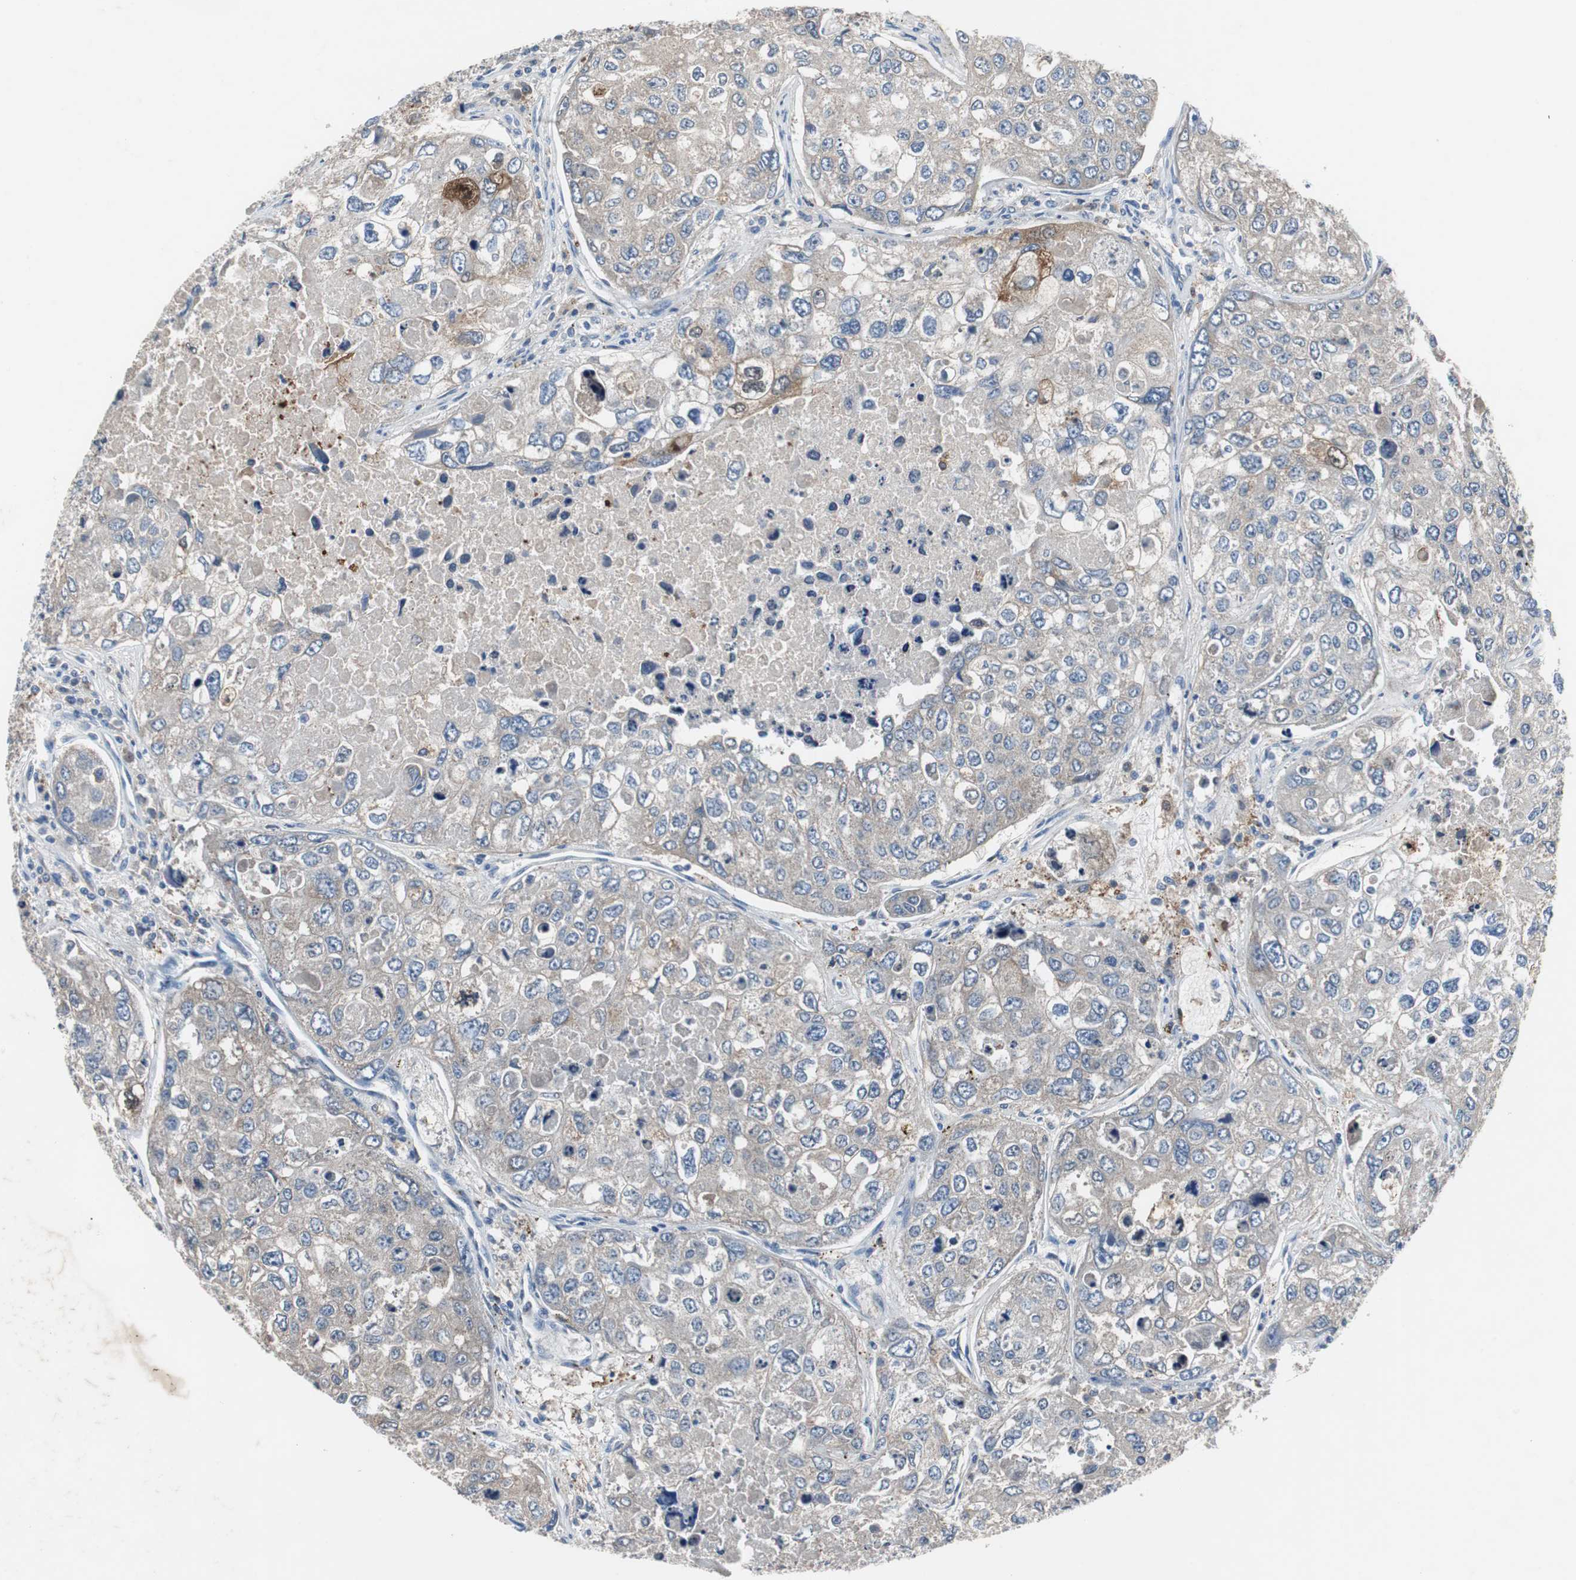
{"staining": {"intensity": "weak", "quantity": ">75%", "location": "cytoplasmic/membranous"}, "tissue": "urothelial cancer", "cell_type": "Tumor cells", "image_type": "cancer", "snomed": [{"axis": "morphology", "description": "Urothelial carcinoma, High grade"}, {"axis": "topography", "description": "Lymph node"}, {"axis": "topography", "description": "Urinary bladder"}], "caption": "A high-resolution photomicrograph shows IHC staining of urothelial cancer, which exhibits weak cytoplasmic/membranous positivity in about >75% of tumor cells.", "gene": "CALB2", "patient": {"sex": "male", "age": 51}}